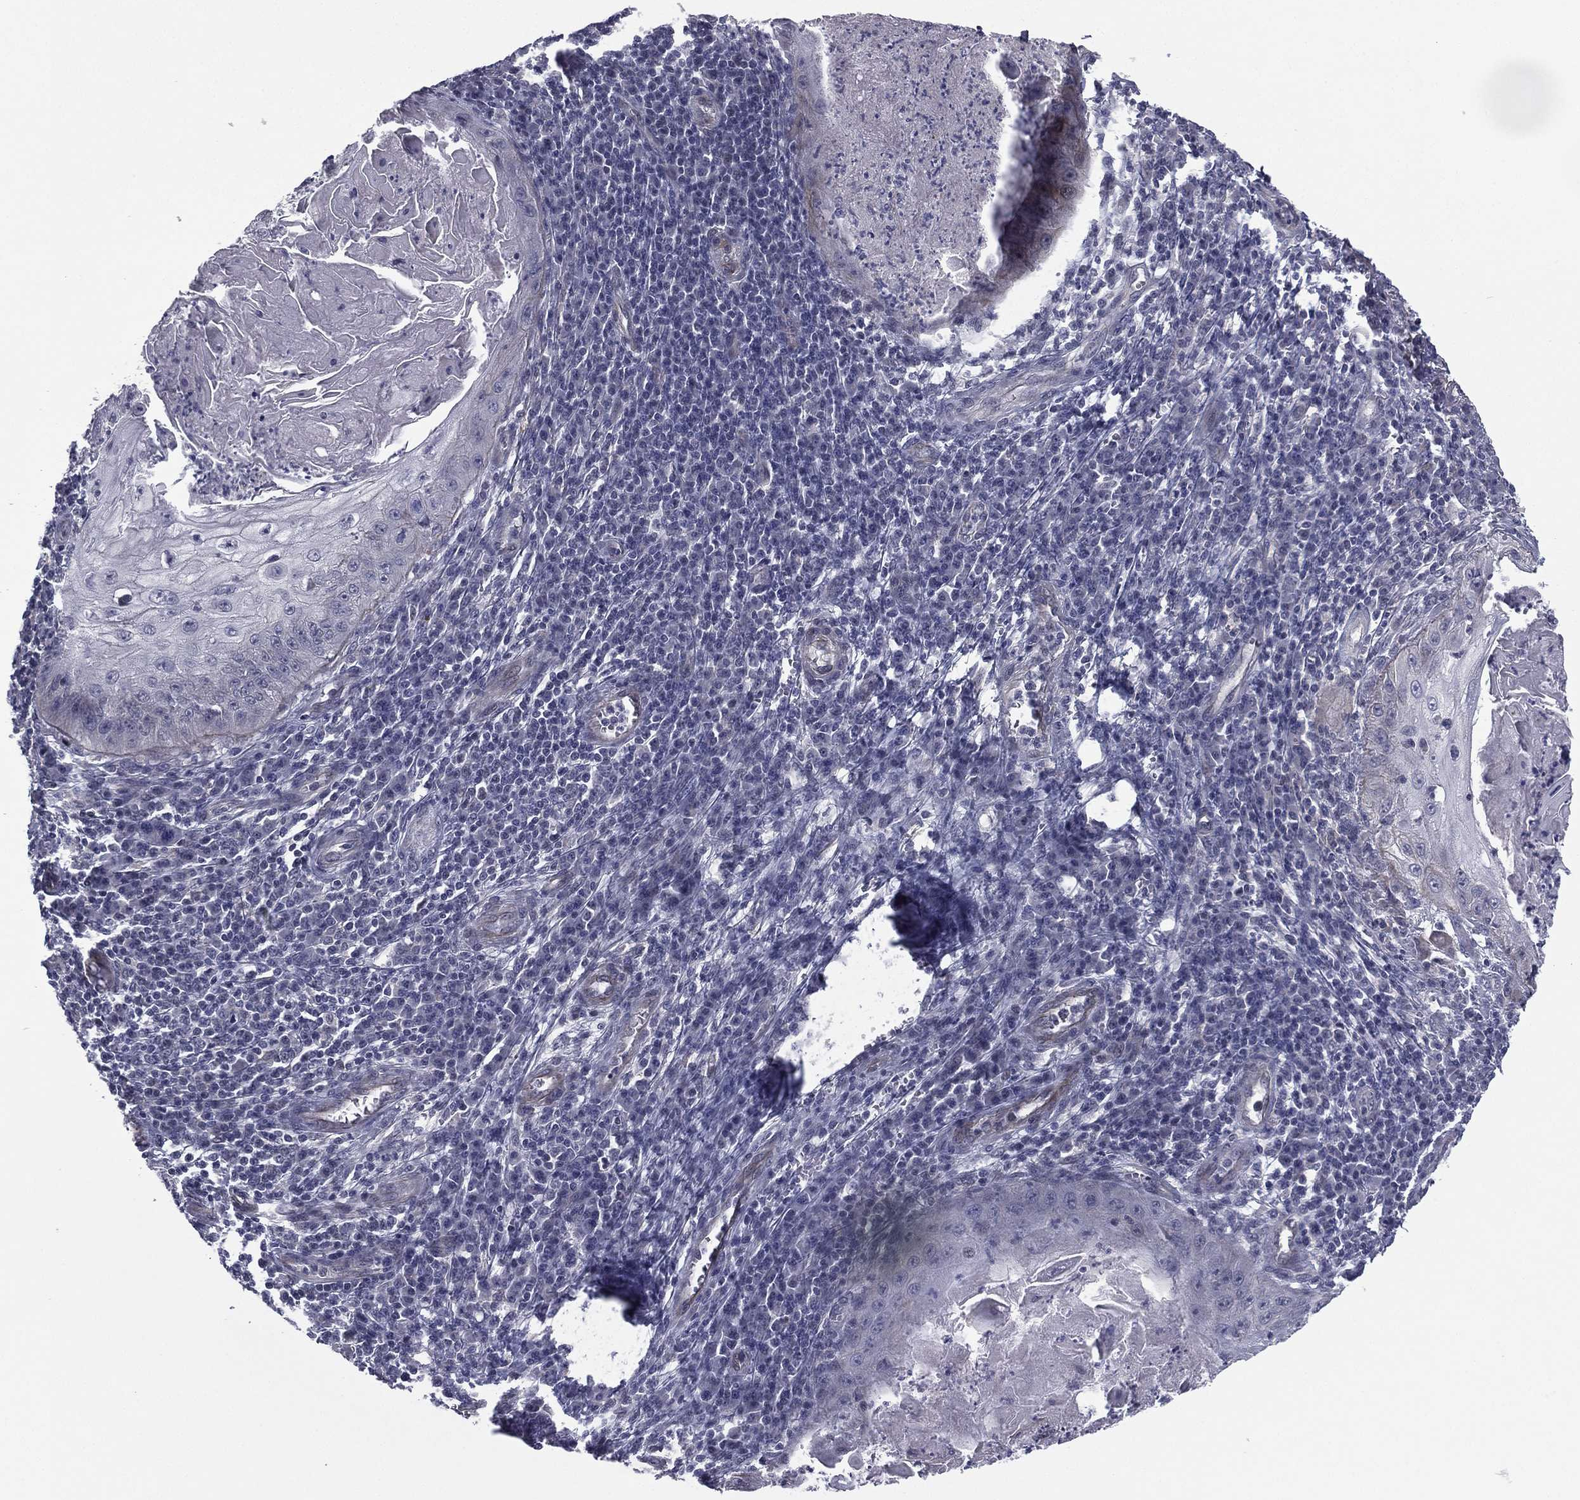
{"staining": {"intensity": "negative", "quantity": "none", "location": "none"}, "tissue": "skin cancer", "cell_type": "Tumor cells", "image_type": "cancer", "snomed": [{"axis": "morphology", "description": "Squamous cell carcinoma, NOS"}, {"axis": "topography", "description": "Skin"}], "caption": "Immunohistochemistry micrograph of neoplastic tissue: skin cancer stained with DAB (3,3'-diaminobenzidine) displays no significant protein expression in tumor cells. (Brightfield microscopy of DAB (3,3'-diaminobenzidine) immunohistochemistry (IHC) at high magnification).", "gene": "ACTRT2", "patient": {"sex": "male", "age": 70}}